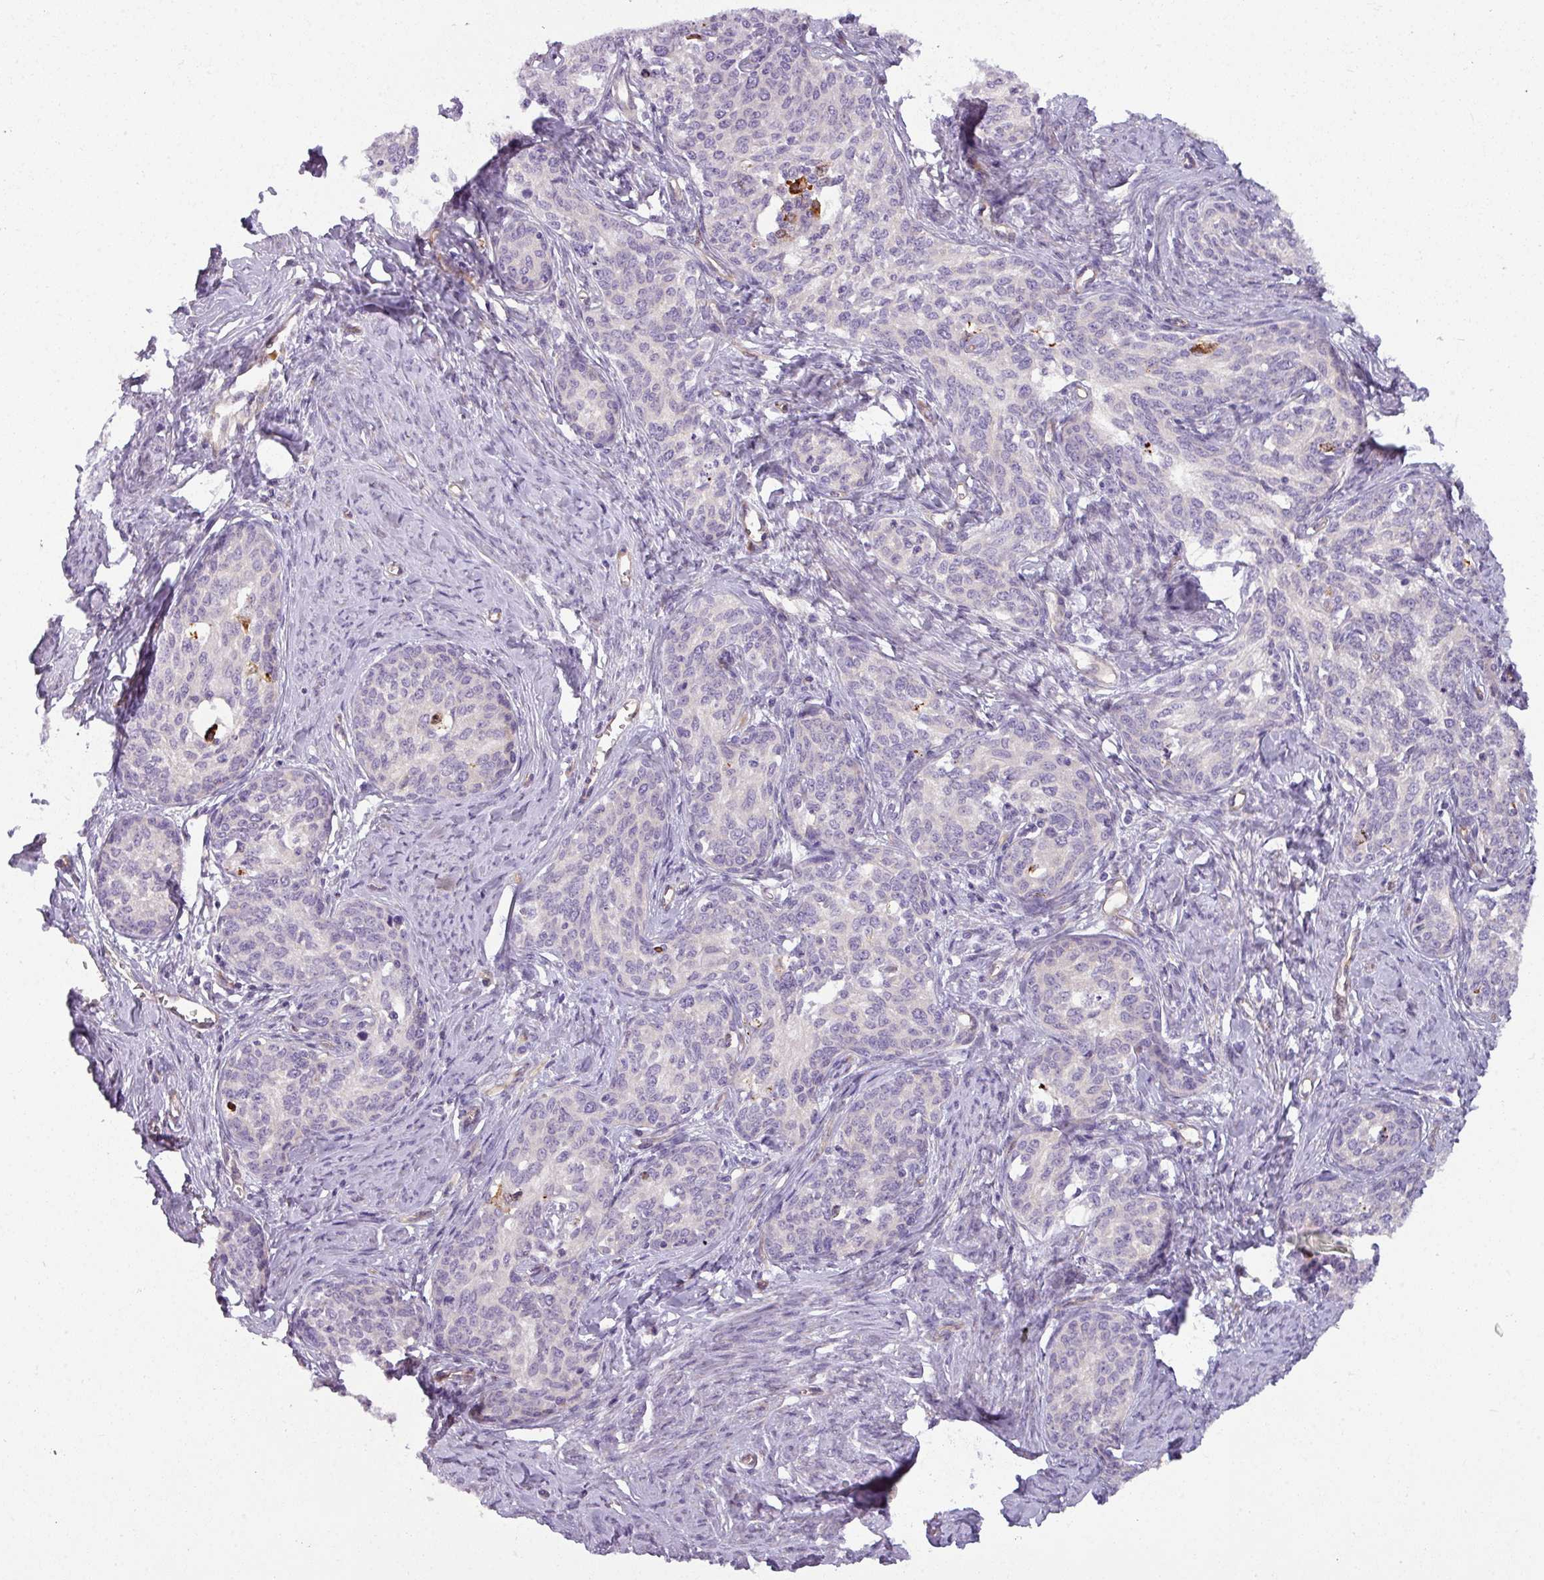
{"staining": {"intensity": "negative", "quantity": "none", "location": "none"}, "tissue": "cervical cancer", "cell_type": "Tumor cells", "image_type": "cancer", "snomed": [{"axis": "morphology", "description": "Squamous cell carcinoma, NOS"}, {"axis": "morphology", "description": "Adenocarcinoma, NOS"}, {"axis": "topography", "description": "Cervix"}], "caption": "Immunohistochemistry histopathology image of neoplastic tissue: human cervical cancer (squamous cell carcinoma) stained with DAB (3,3'-diaminobenzidine) exhibits no significant protein staining in tumor cells.", "gene": "BUD23", "patient": {"sex": "female", "age": 52}}